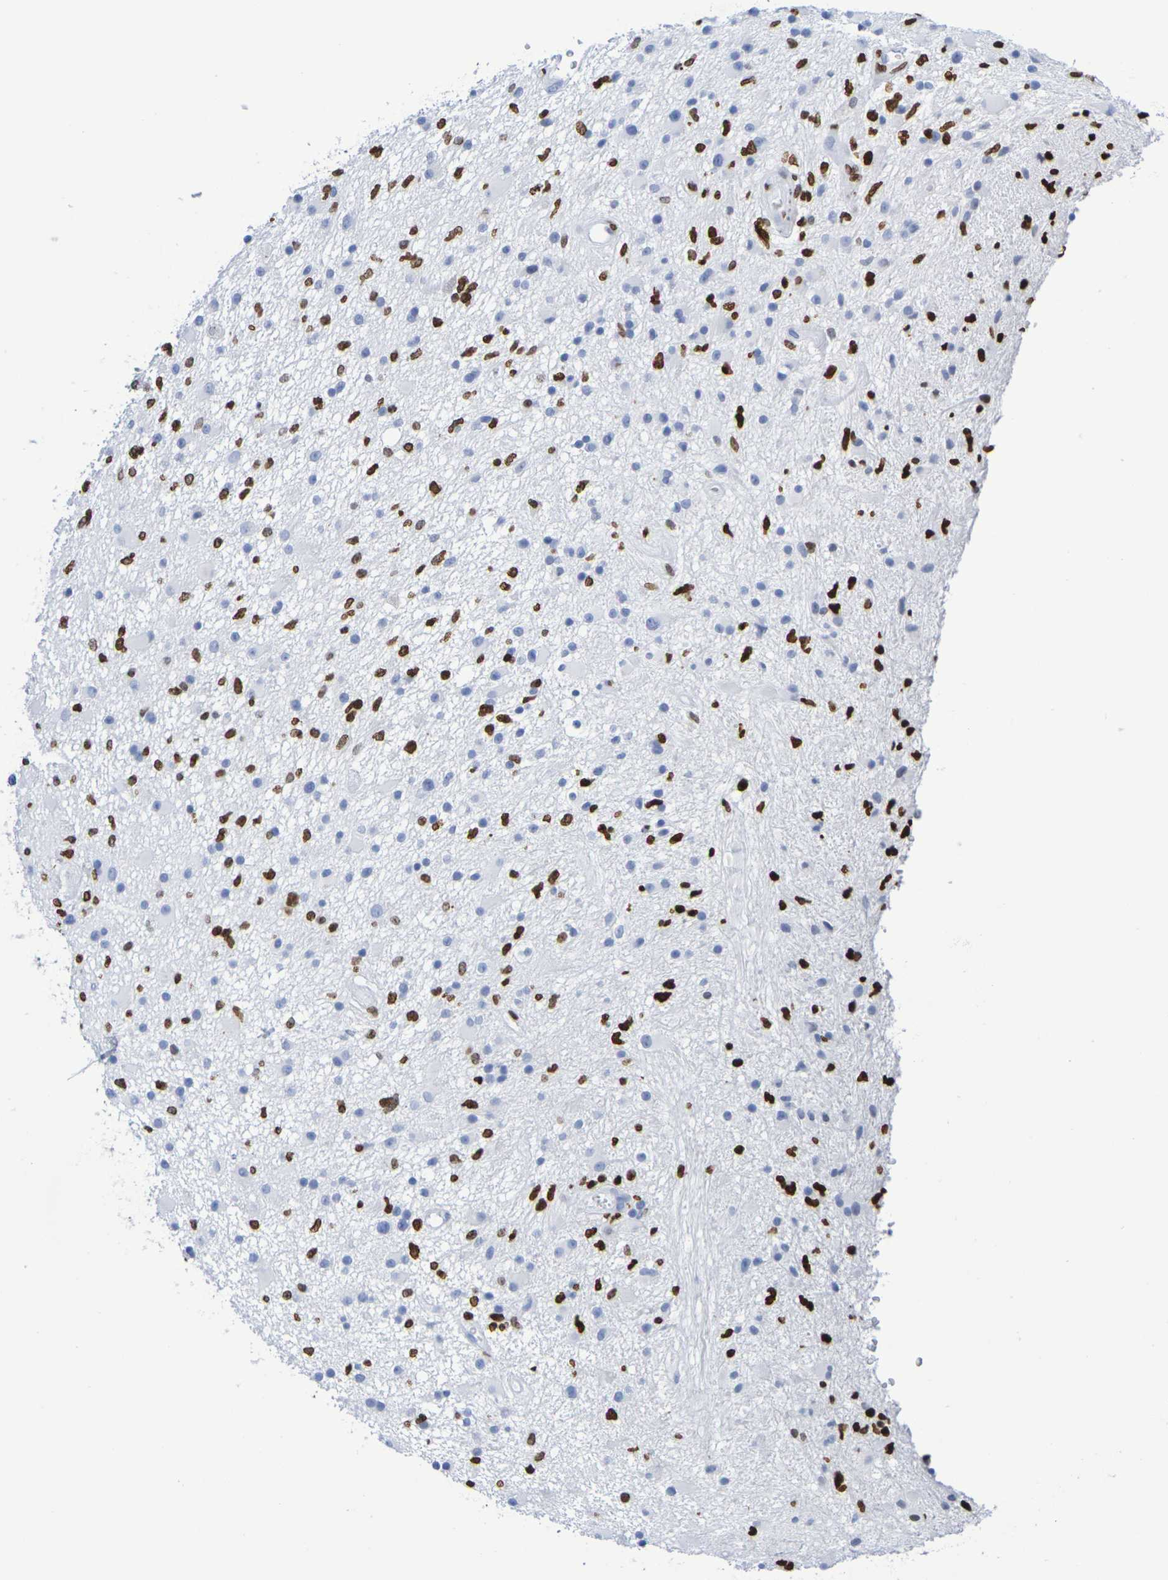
{"staining": {"intensity": "strong", "quantity": "25%-75%", "location": "nuclear"}, "tissue": "glioma", "cell_type": "Tumor cells", "image_type": "cancer", "snomed": [{"axis": "morphology", "description": "Glioma, malignant, High grade"}, {"axis": "topography", "description": "Brain"}], "caption": "A brown stain labels strong nuclear staining of a protein in glioma tumor cells. (brown staining indicates protein expression, while blue staining denotes nuclei).", "gene": "H1-5", "patient": {"sex": "male", "age": 33}}